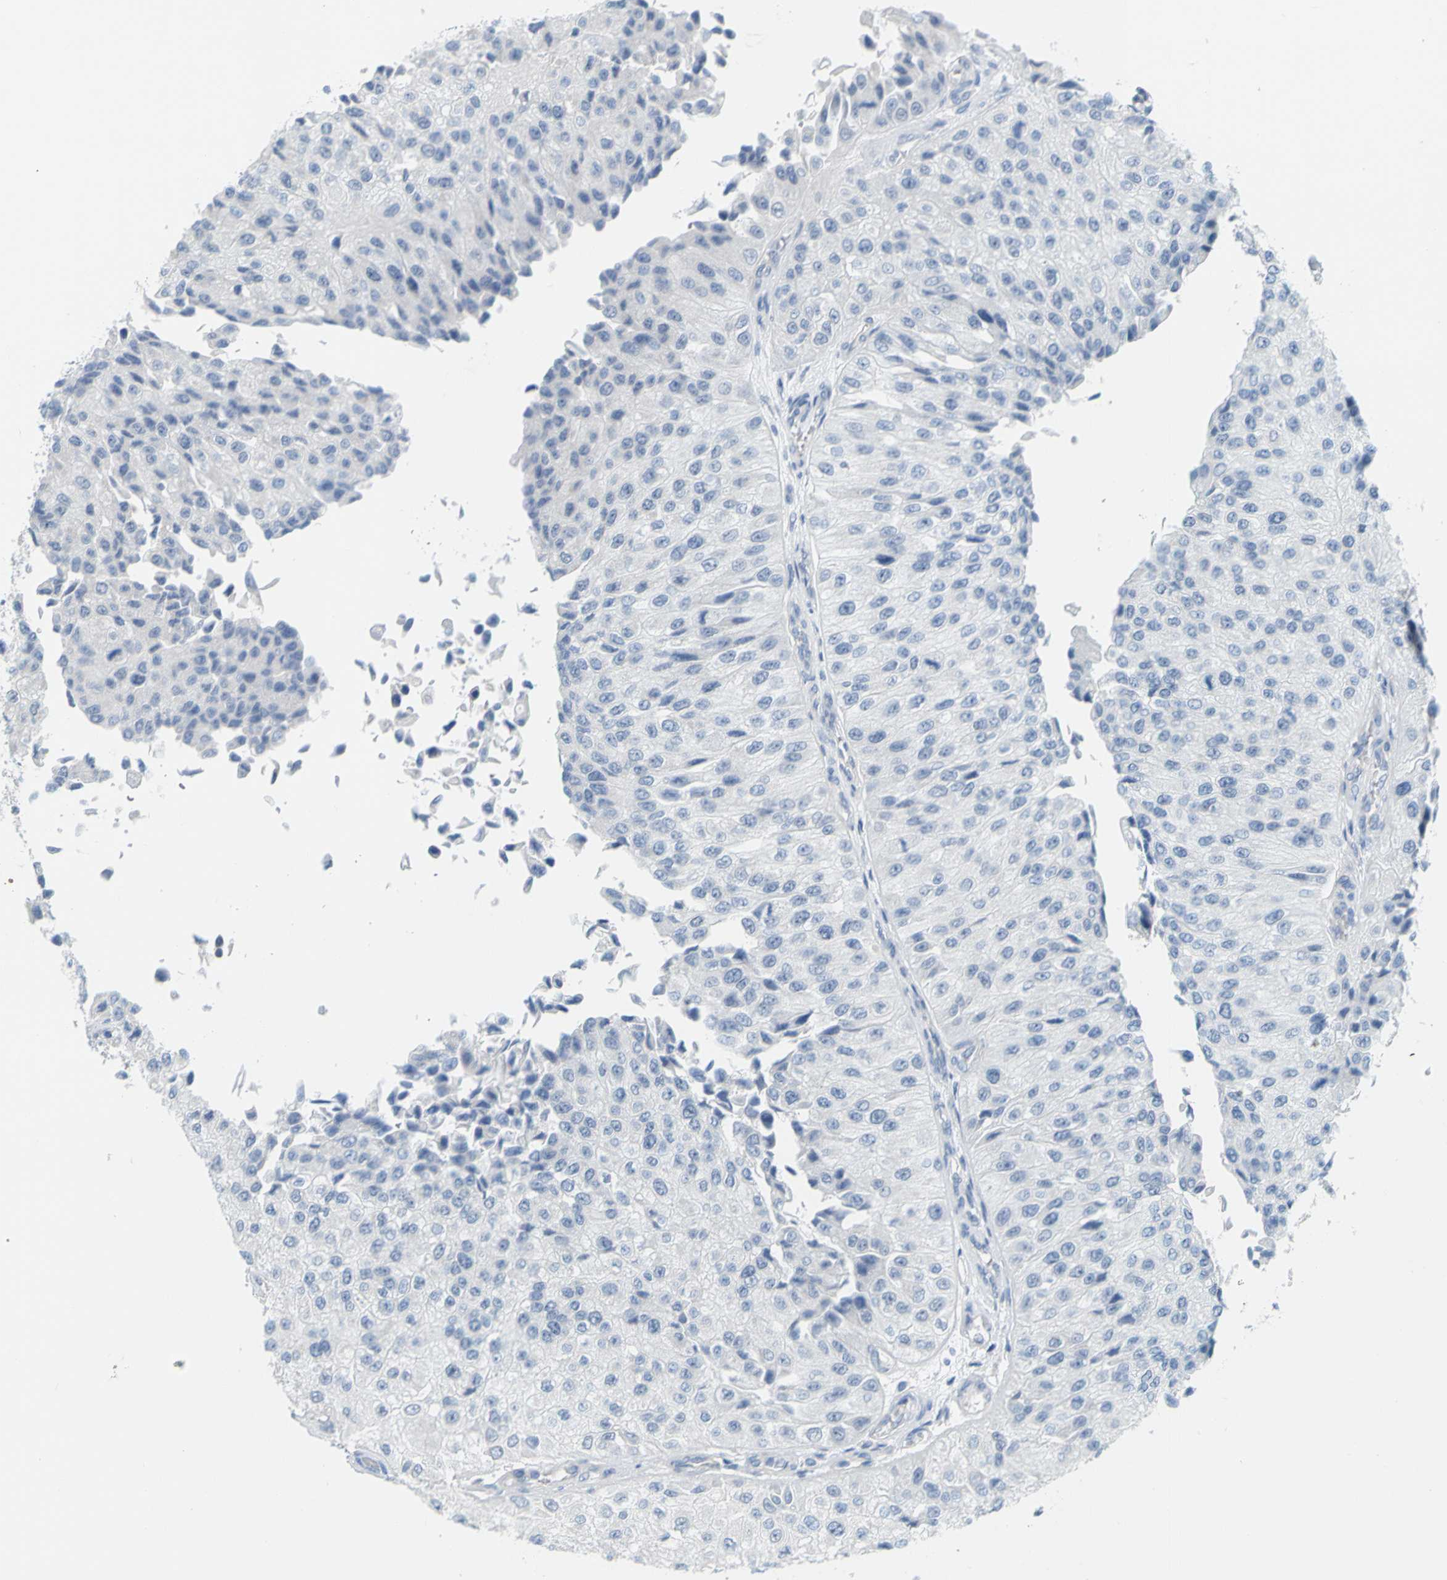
{"staining": {"intensity": "negative", "quantity": "none", "location": "none"}, "tissue": "urothelial cancer", "cell_type": "Tumor cells", "image_type": "cancer", "snomed": [{"axis": "morphology", "description": "Urothelial carcinoma, High grade"}, {"axis": "topography", "description": "Kidney"}, {"axis": "topography", "description": "Urinary bladder"}], "caption": "Tumor cells show no significant staining in urothelial cancer.", "gene": "OPN1SW", "patient": {"sex": "male", "age": 77}}